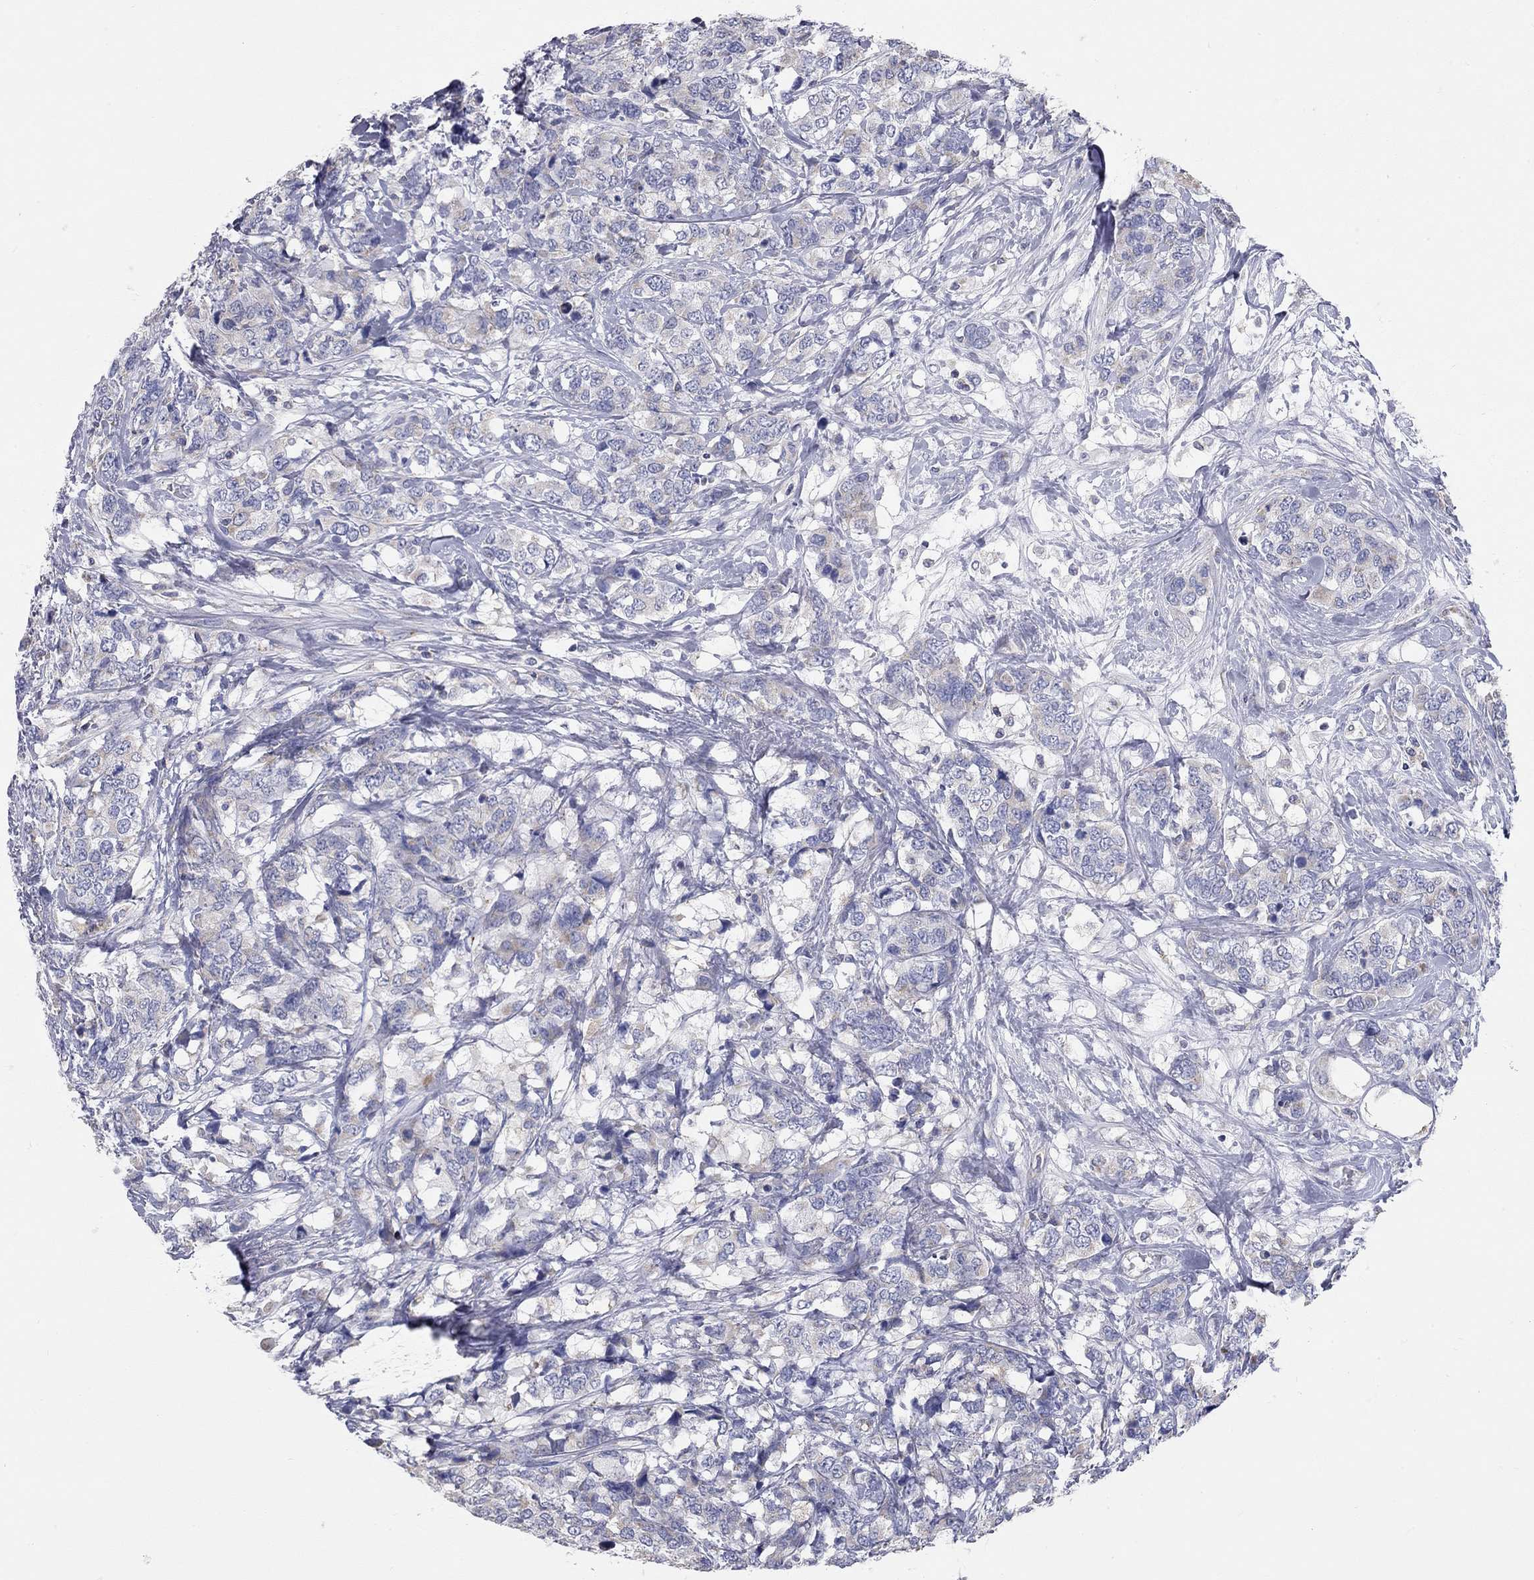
{"staining": {"intensity": "weak", "quantity": "<25%", "location": "cytoplasmic/membranous"}, "tissue": "breast cancer", "cell_type": "Tumor cells", "image_type": "cancer", "snomed": [{"axis": "morphology", "description": "Lobular carcinoma"}, {"axis": "topography", "description": "Breast"}], "caption": "DAB immunohistochemical staining of lobular carcinoma (breast) demonstrates no significant positivity in tumor cells.", "gene": "CFAP161", "patient": {"sex": "female", "age": 59}}